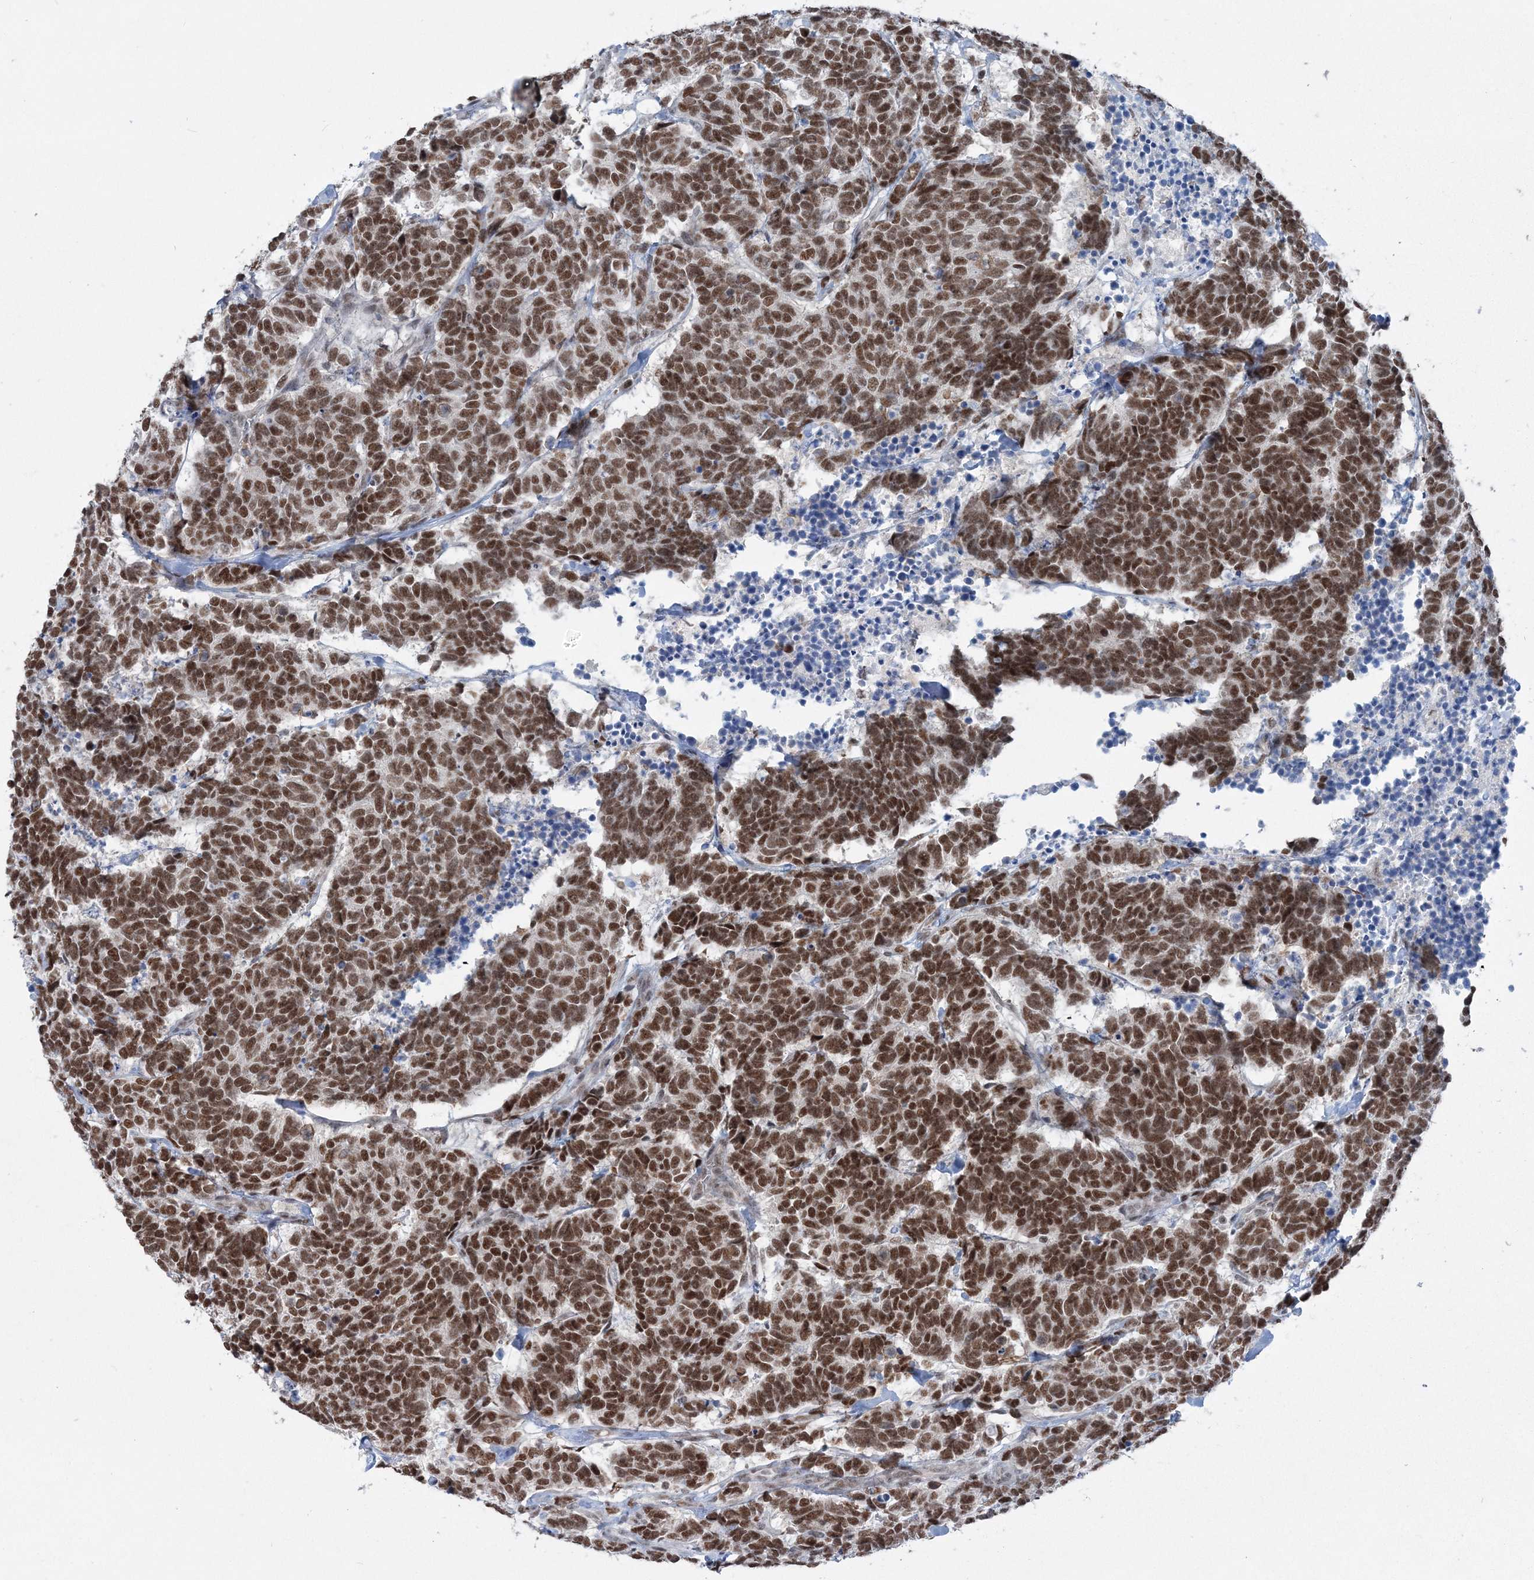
{"staining": {"intensity": "moderate", "quantity": ">75%", "location": "nuclear"}, "tissue": "carcinoid", "cell_type": "Tumor cells", "image_type": "cancer", "snomed": [{"axis": "morphology", "description": "Carcinoma, NOS"}, {"axis": "morphology", "description": "Carcinoid, malignant, NOS"}, {"axis": "topography", "description": "Urinary bladder"}], "caption": "This is a photomicrograph of immunohistochemistry staining of carcinoid, which shows moderate staining in the nuclear of tumor cells.", "gene": "PDS5A", "patient": {"sex": "male", "age": 57}}